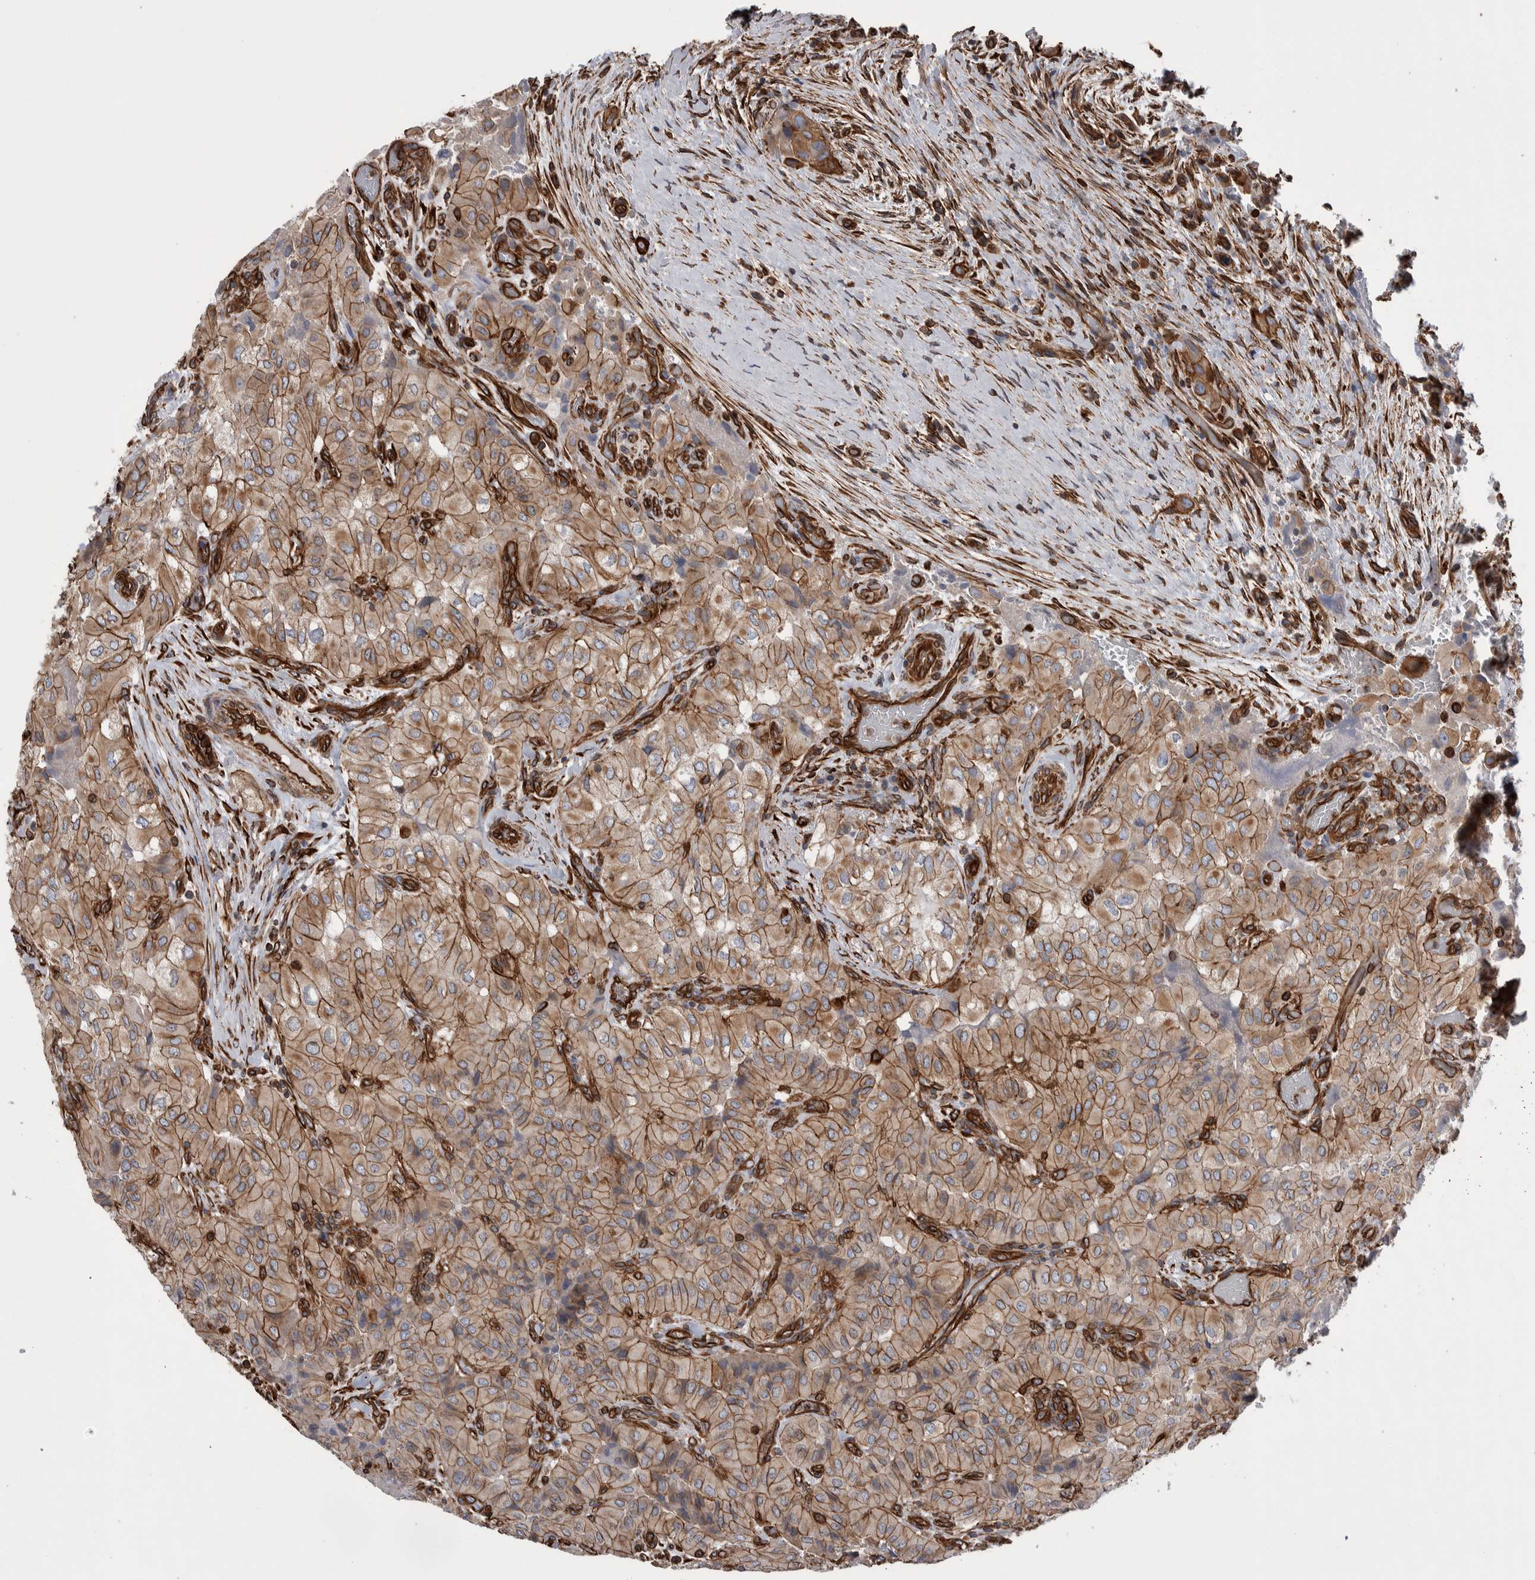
{"staining": {"intensity": "moderate", "quantity": ">75%", "location": "cytoplasmic/membranous"}, "tissue": "thyroid cancer", "cell_type": "Tumor cells", "image_type": "cancer", "snomed": [{"axis": "morphology", "description": "Papillary adenocarcinoma, NOS"}, {"axis": "topography", "description": "Thyroid gland"}], "caption": "A micrograph of papillary adenocarcinoma (thyroid) stained for a protein displays moderate cytoplasmic/membranous brown staining in tumor cells.", "gene": "KIF12", "patient": {"sex": "female", "age": 59}}